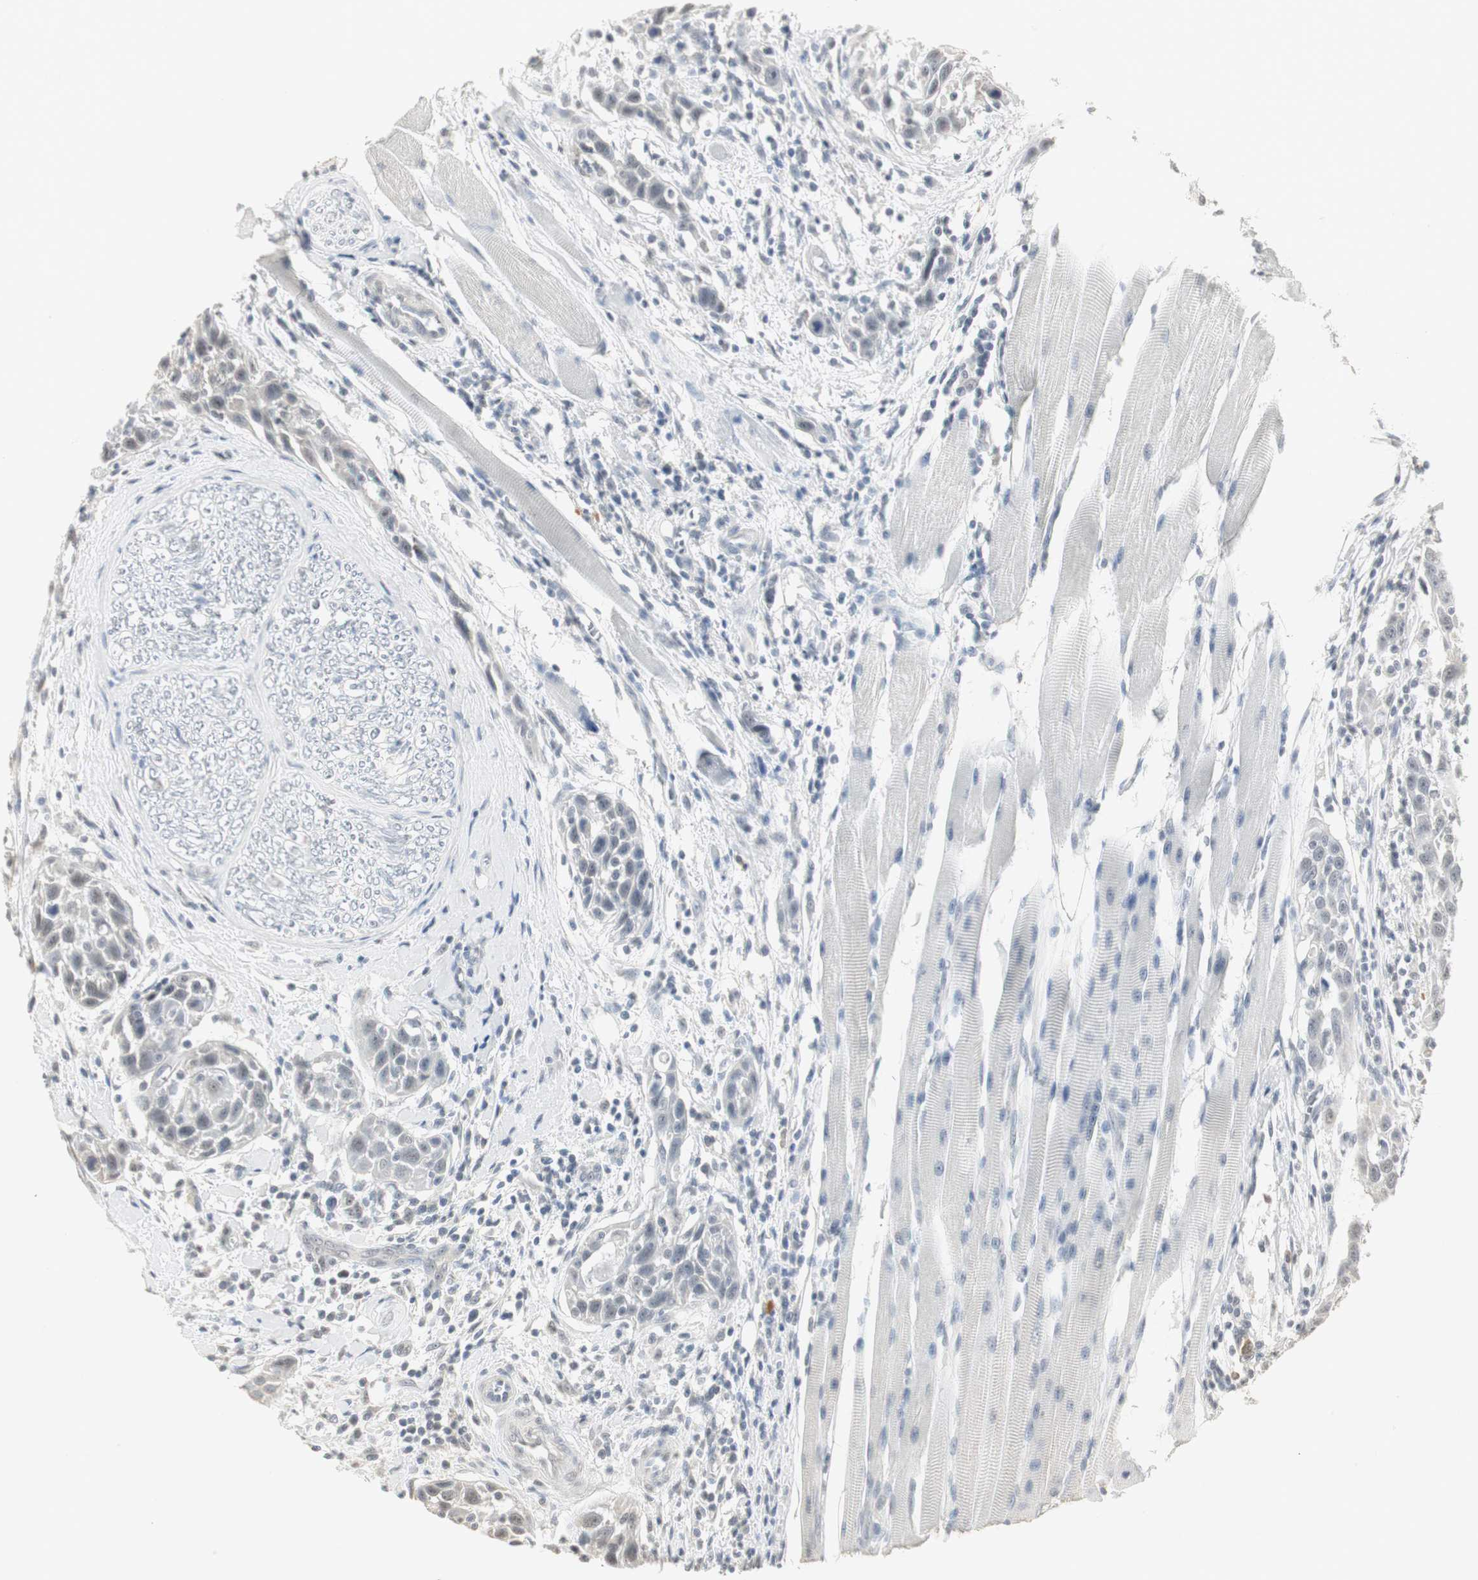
{"staining": {"intensity": "weak", "quantity": "<25%", "location": "nuclear"}, "tissue": "head and neck cancer", "cell_type": "Tumor cells", "image_type": "cancer", "snomed": [{"axis": "morphology", "description": "Normal tissue, NOS"}, {"axis": "morphology", "description": "Squamous cell carcinoma, NOS"}, {"axis": "topography", "description": "Oral tissue"}, {"axis": "topography", "description": "Head-Neck"}], "caption": "Immunohistochemistry histopathology image of human head and neck squamous cell carcinoma stained for a protein (brown), which reveals no expression in tumor cells. (IHC, brightfield microscopy, high magnification).", "gene": "ELOA", "patient": {"sex": "female", "age": 50}}